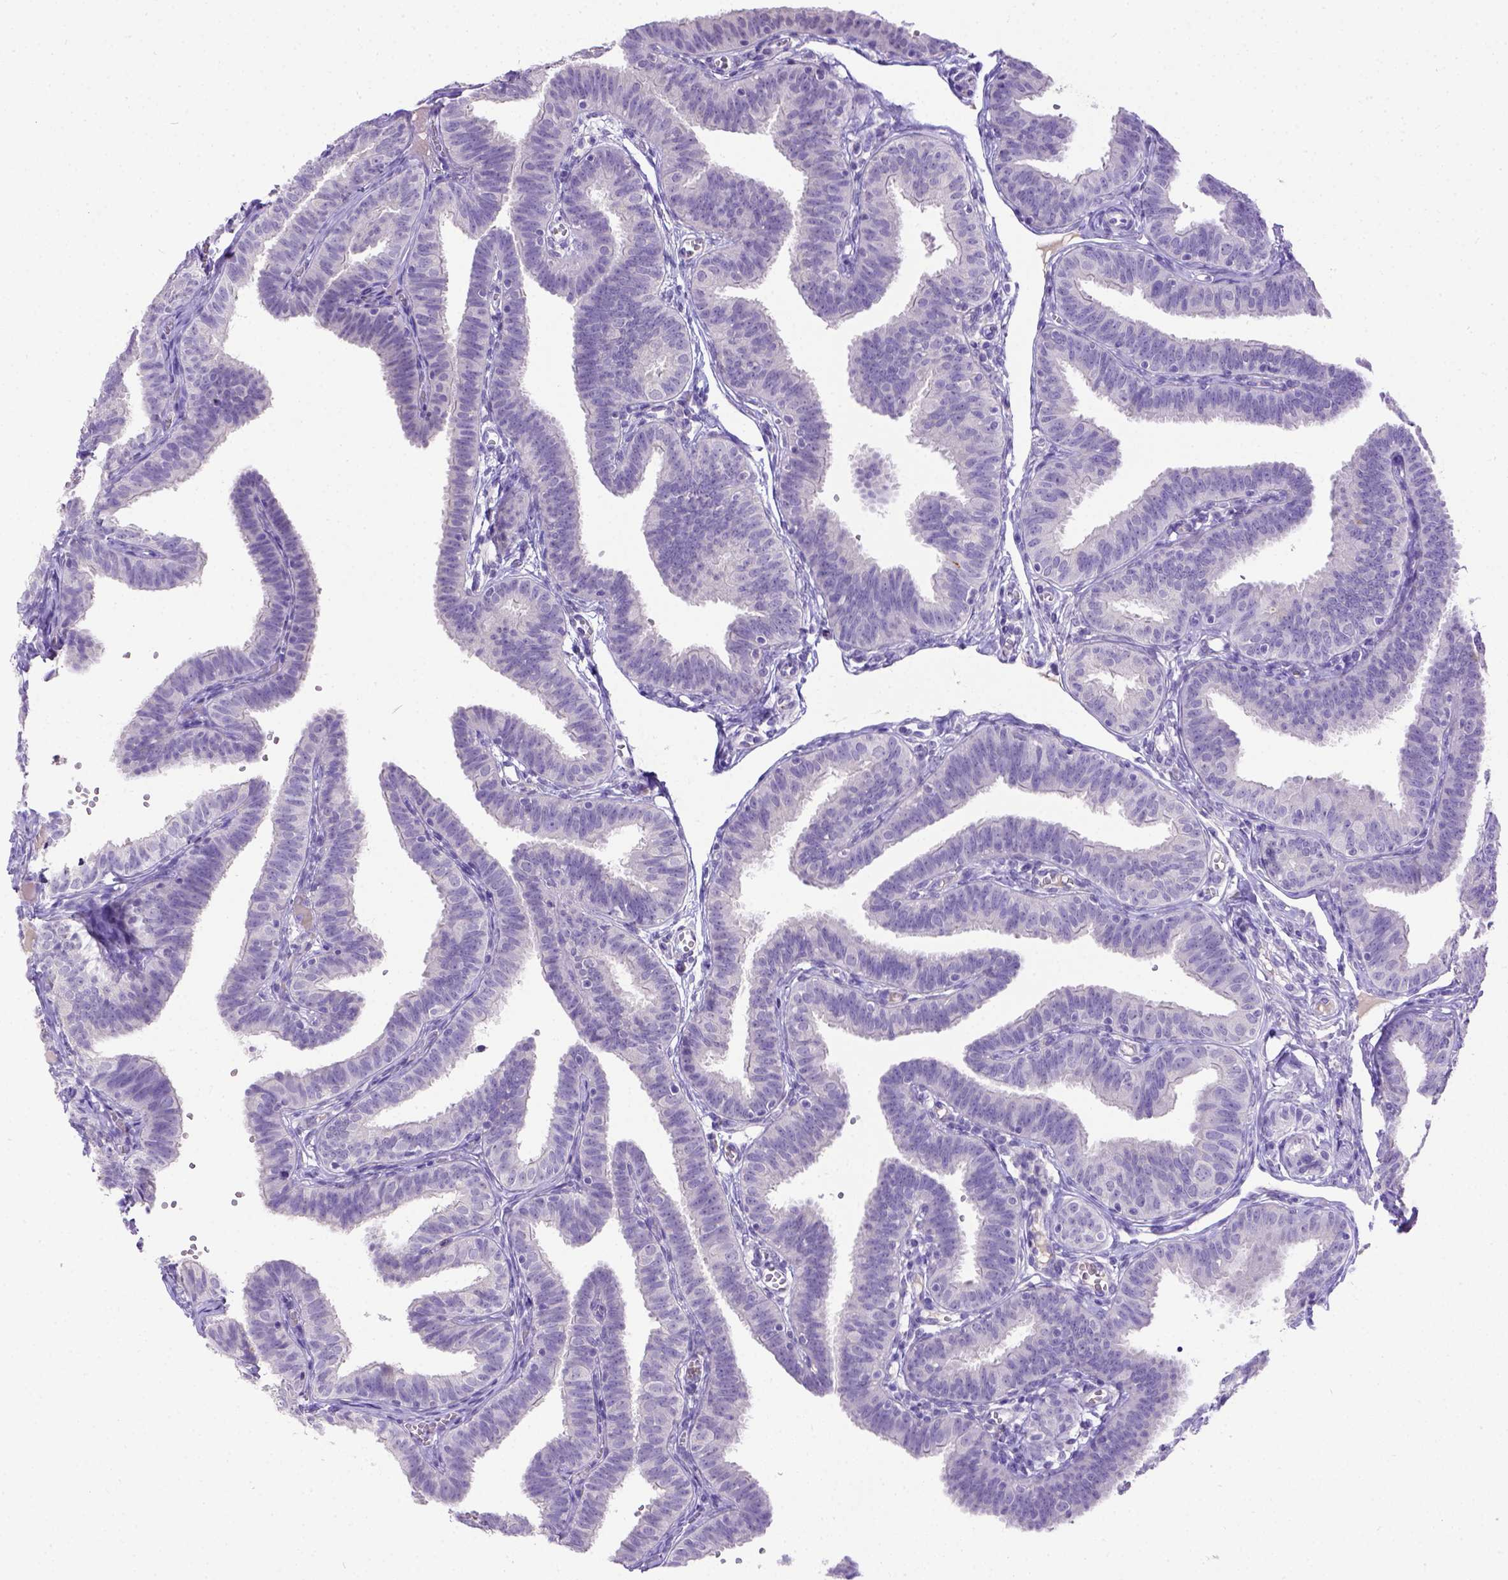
{"staining": {"intensity": "negative", "quantity": "none", "location": "none"}, "tissue": "fallopian tube", "cell_type": "Glandular cells", "image_type": "normal", "snomed": [{"axis": "morphology", "description": "Normal tissue, NOS"}, {"axis": "topography", "description": "Fallopian tube"}], "caption": "Human fallopian tube stained for a protein using immunohistochemistry shows no expression in glandular cells.", "gene": "B3GAT1", "patient": {"sex": "female", "age": 25}}